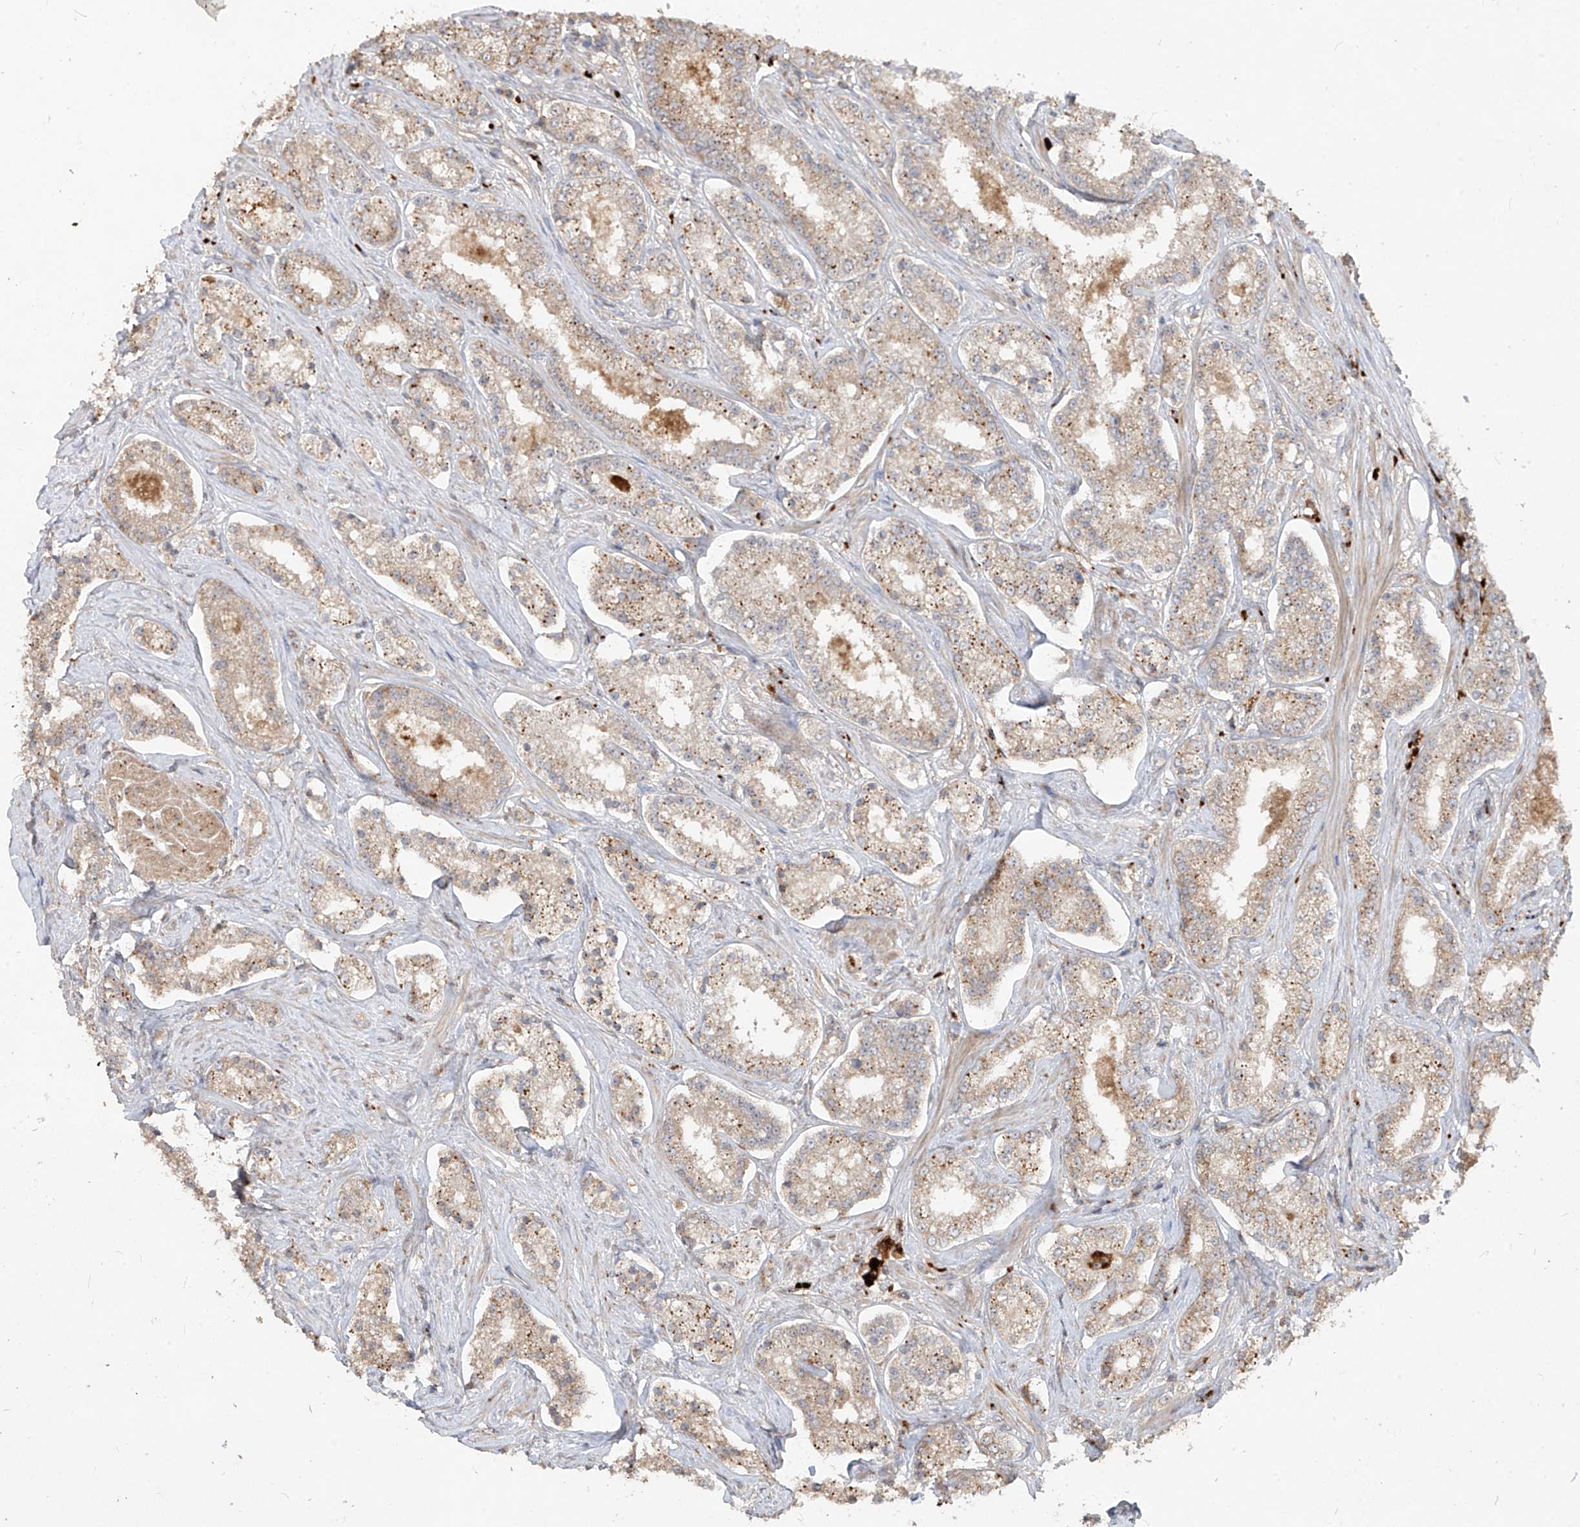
{"staining": {"intensity": "weak", "quantity": ">75%", "location": "cytoplasmic/membranous"}, "tissue": "prostate cancer", "cell_type": "Tumor cells", "image_type": "cancer", "snomed": [{"axis": "morphology", "description": "Normal tissue, NOS"}, {"axis": "morphology", "description": "Adenocarcinoma, High grade"}, {"axis": "topography", "description": "Prostate"}], "caption": "Immunohistochemical staining of adenocarcinoma (high-grade) (prostate) reveals low levels of weak cytoplasmic/membranous expression in about >75% of tumor cells.", "gene": "LDAH", "patient": {"sex": "male", "age": 83}}